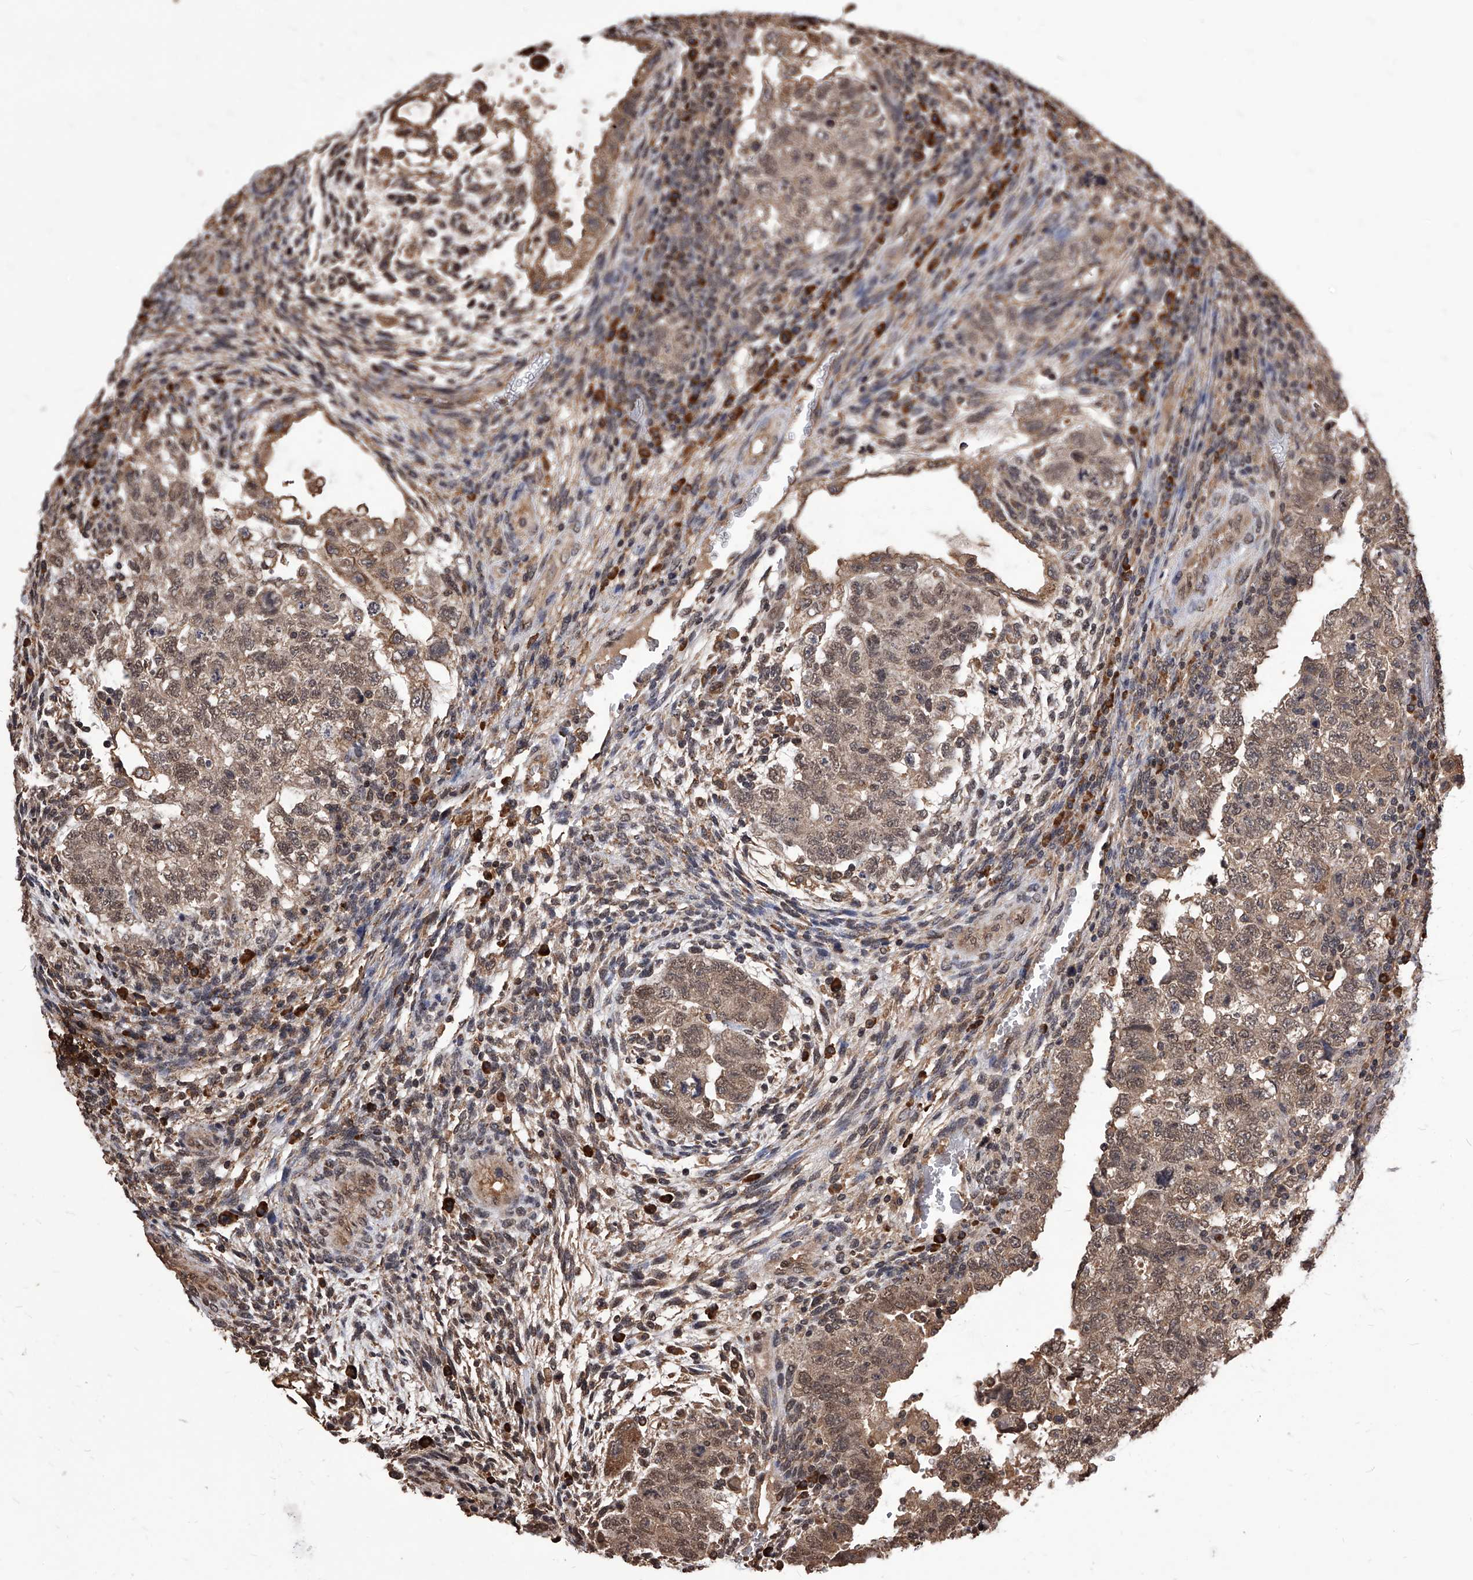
{"staining": {"intensity": "moderate", "quantity": ">75%", "location": "cytoplasmic/membranous,nuclear"}, "tissue": "testis cancer", "cell_type": "Tumor cells", "image_type": "cancer", "snomed": [{"axis": "morphology", "description": "Carcinoma, Embryonal, NOS"}, {"axis": "topography", "description": "Testis"}], "caption": "Human testis cancer stained with a brown dye exhibits moderate cytoplasmic/membranous and nuclear positive positivity in approximately >75% of tumor cells.", "gene": "ID1", "patient": {"sex": "male", "age": 36}}